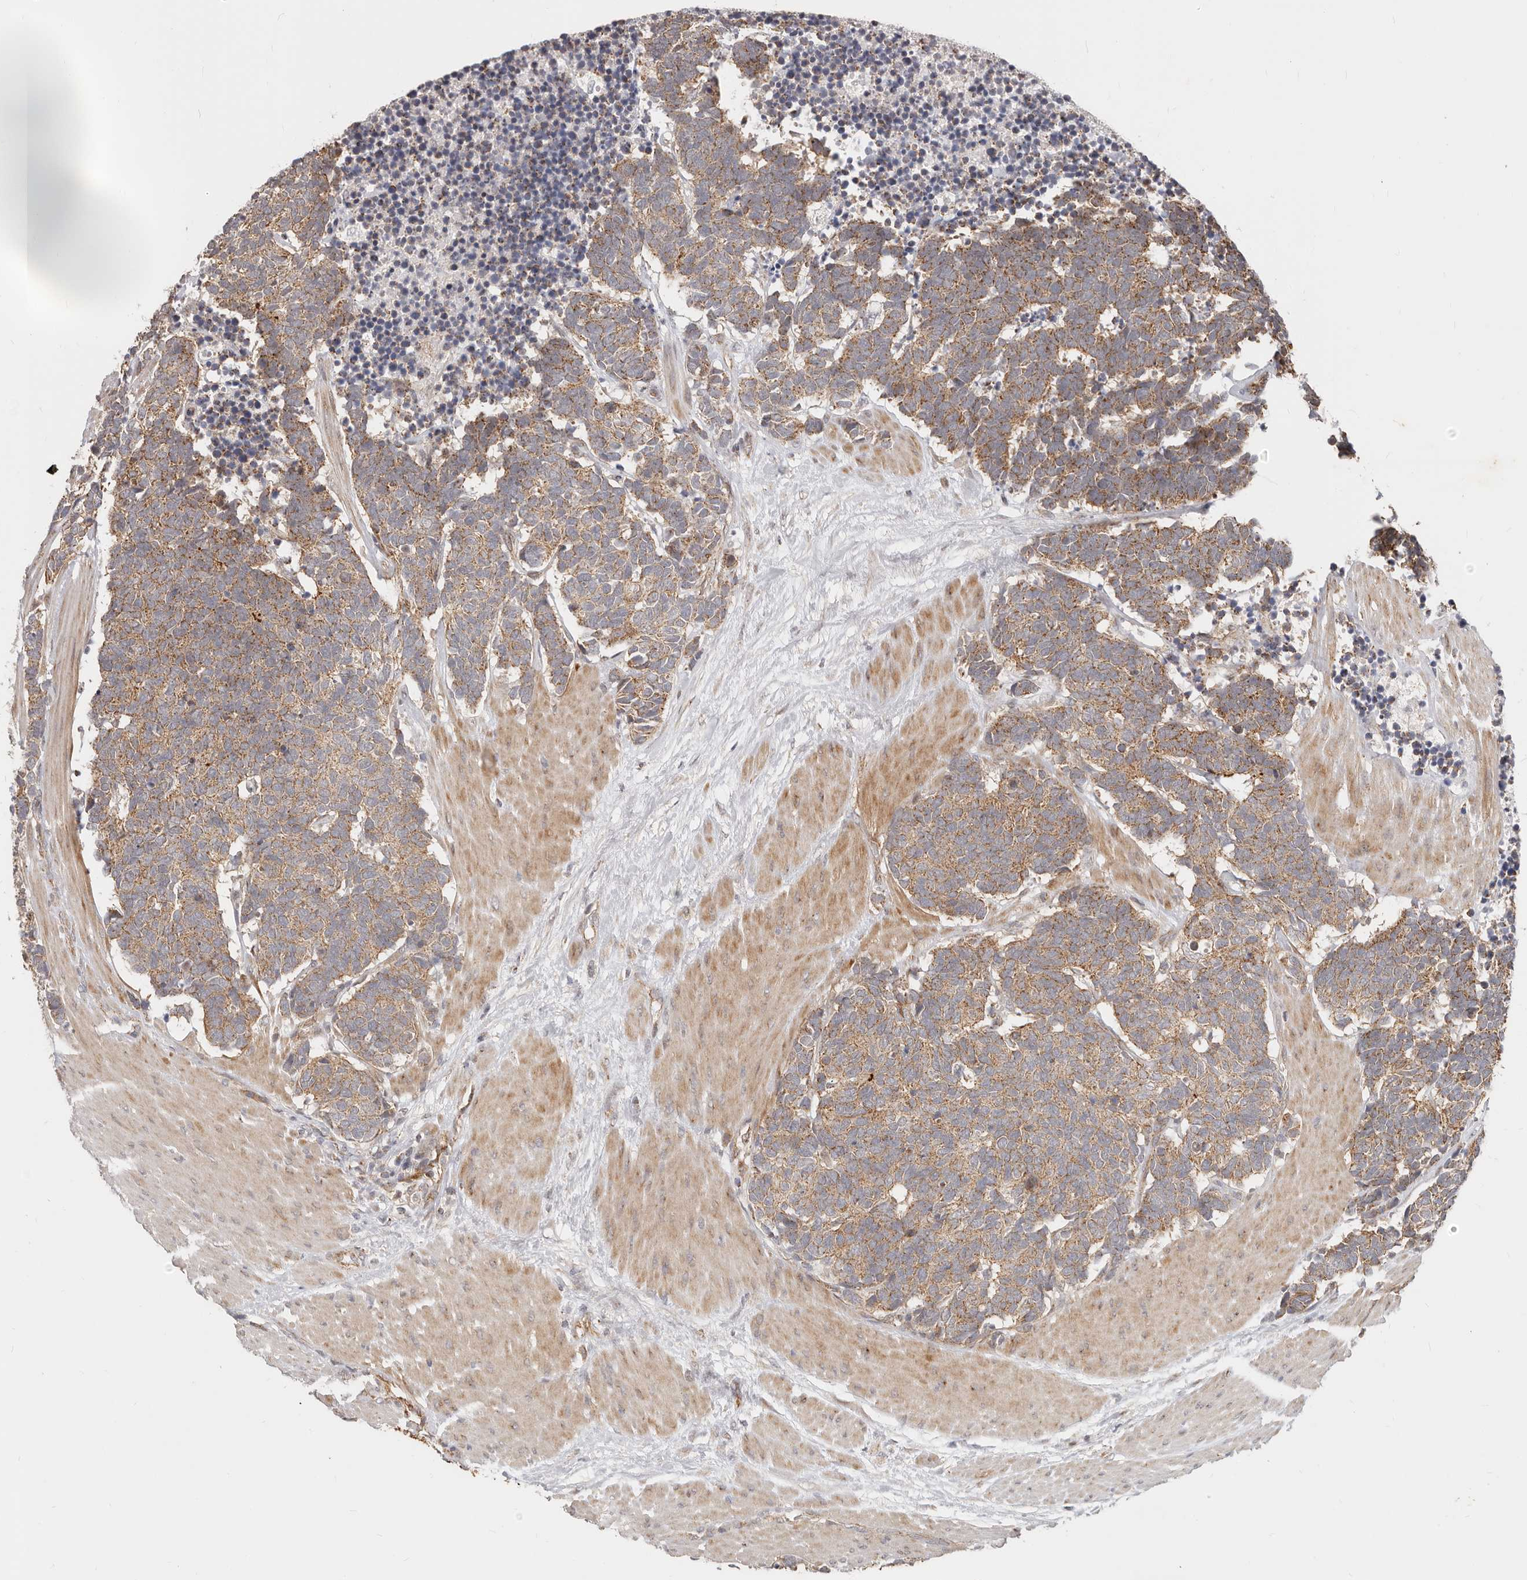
{"staining": {"intensity": "moderate", "quantity": ">75%", "location": "cytoplasmic/membranous"}, "tissue": "carcinoid", "cell_type": "Tumor cells", "image_type": "cancer", "snomed": [{"axis": "morphology", "description": "Carcinoma, NOS"}, {"axis": "morphology", "description": "Carcinoid, malignant, NOS"}, {"axis": "topography", "description": "Urinary bladder"}], "caption": "Immunohistochemistry (IHC) image of carcinoma stained for a protein (brown), which exhibits medium levels of moderate cytoplasmic/membranous expression in about >75% of tumor cells.", "gene": "USP49", "patient": {"sex": "male", "age": 57}}